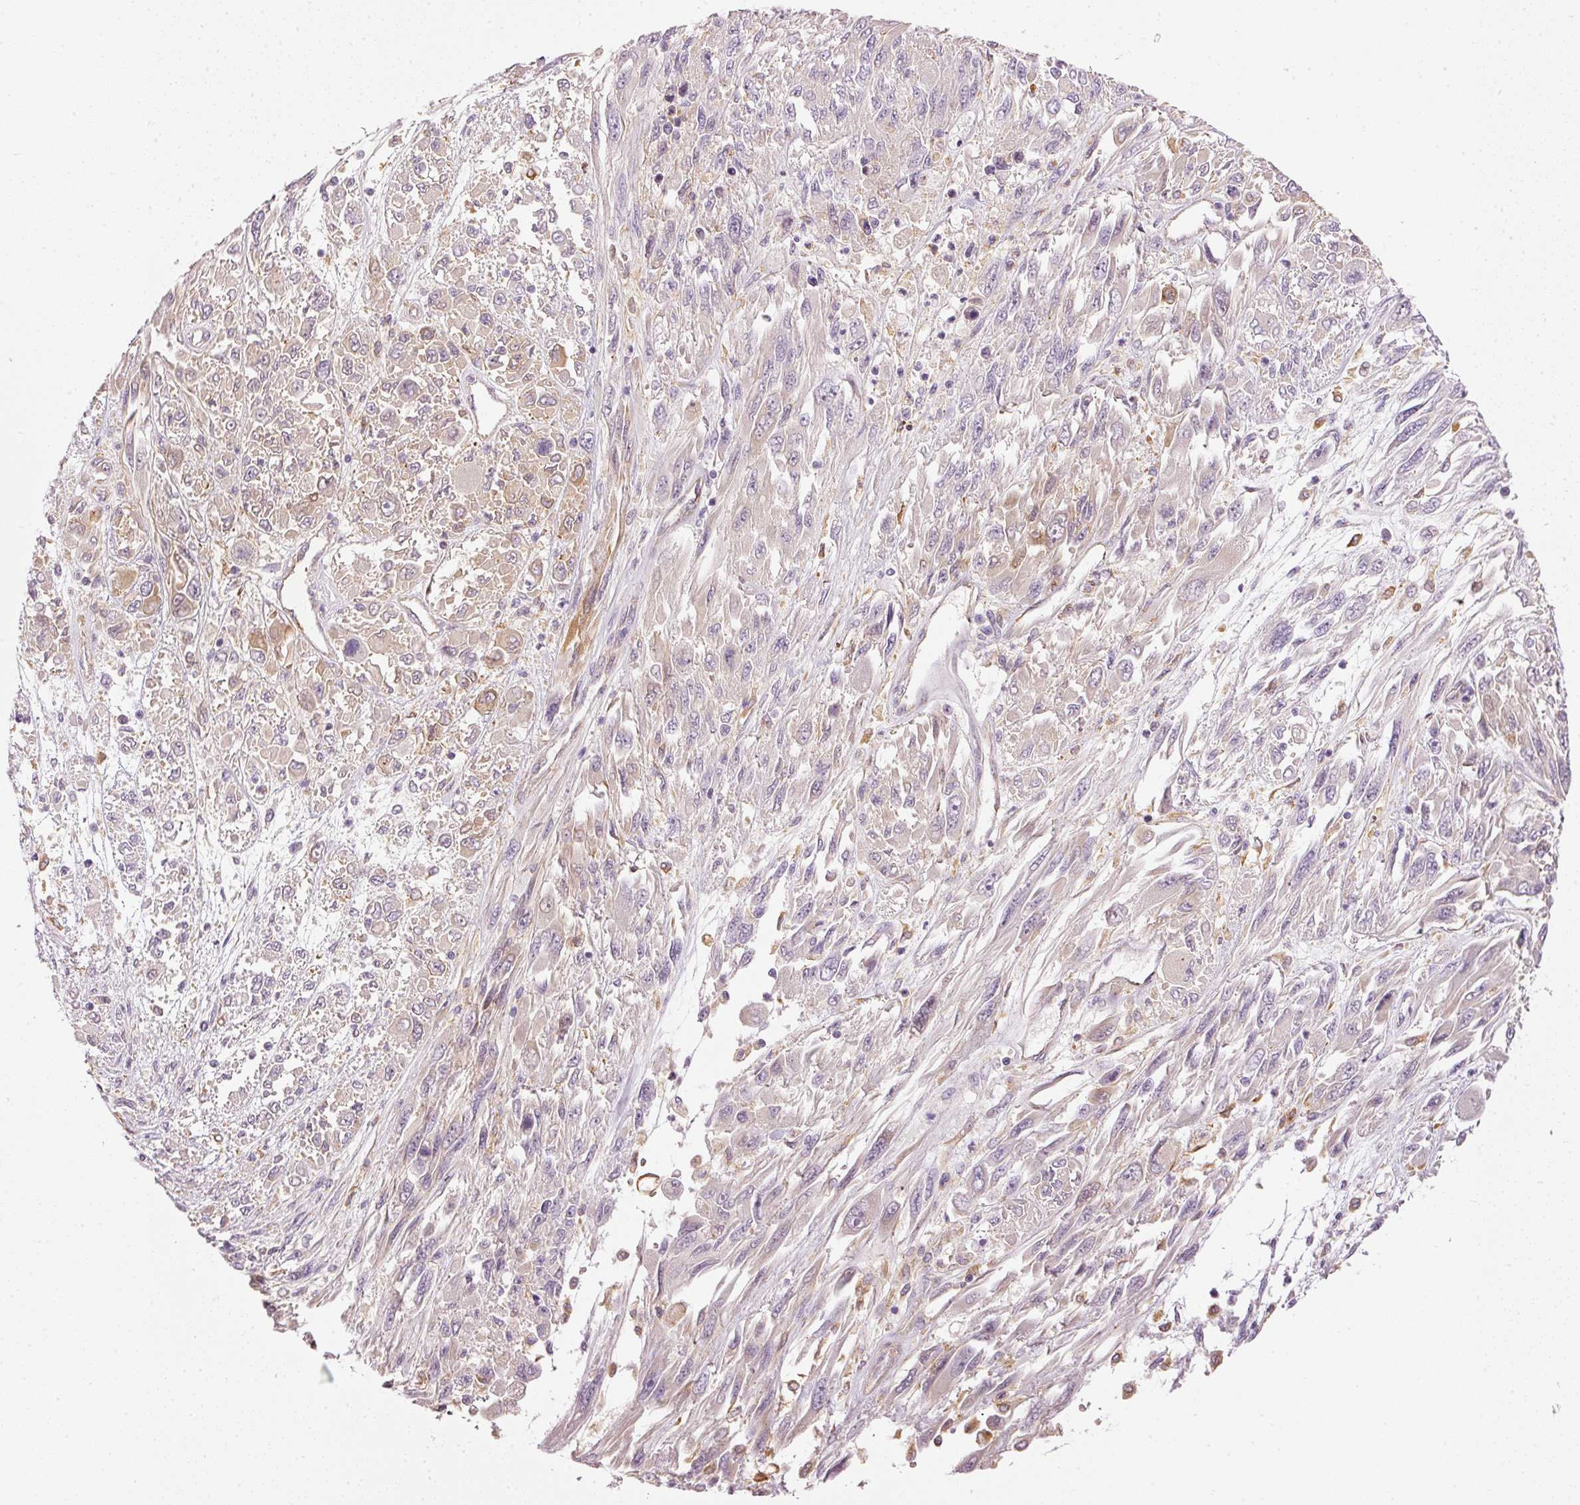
{"staining": {"intensity": "weak", "quantity": "<25%", "location": "cytoplasmic/membranous"}, "tissue": "melanoma", "cell_type": "Tumor cells", "image_type": "cancer", "snomed": [{"axis": "morphology", "description": "Malignant melanoma, NOS"}, {"axis": "topography", "description": "Skin"}], "caption": "Malignant melanoma stained for a protein using IHC demonstrates no positivity tumor cells.", "gene": "OSR2", "patient": {"sex": "female", "age": 91}}